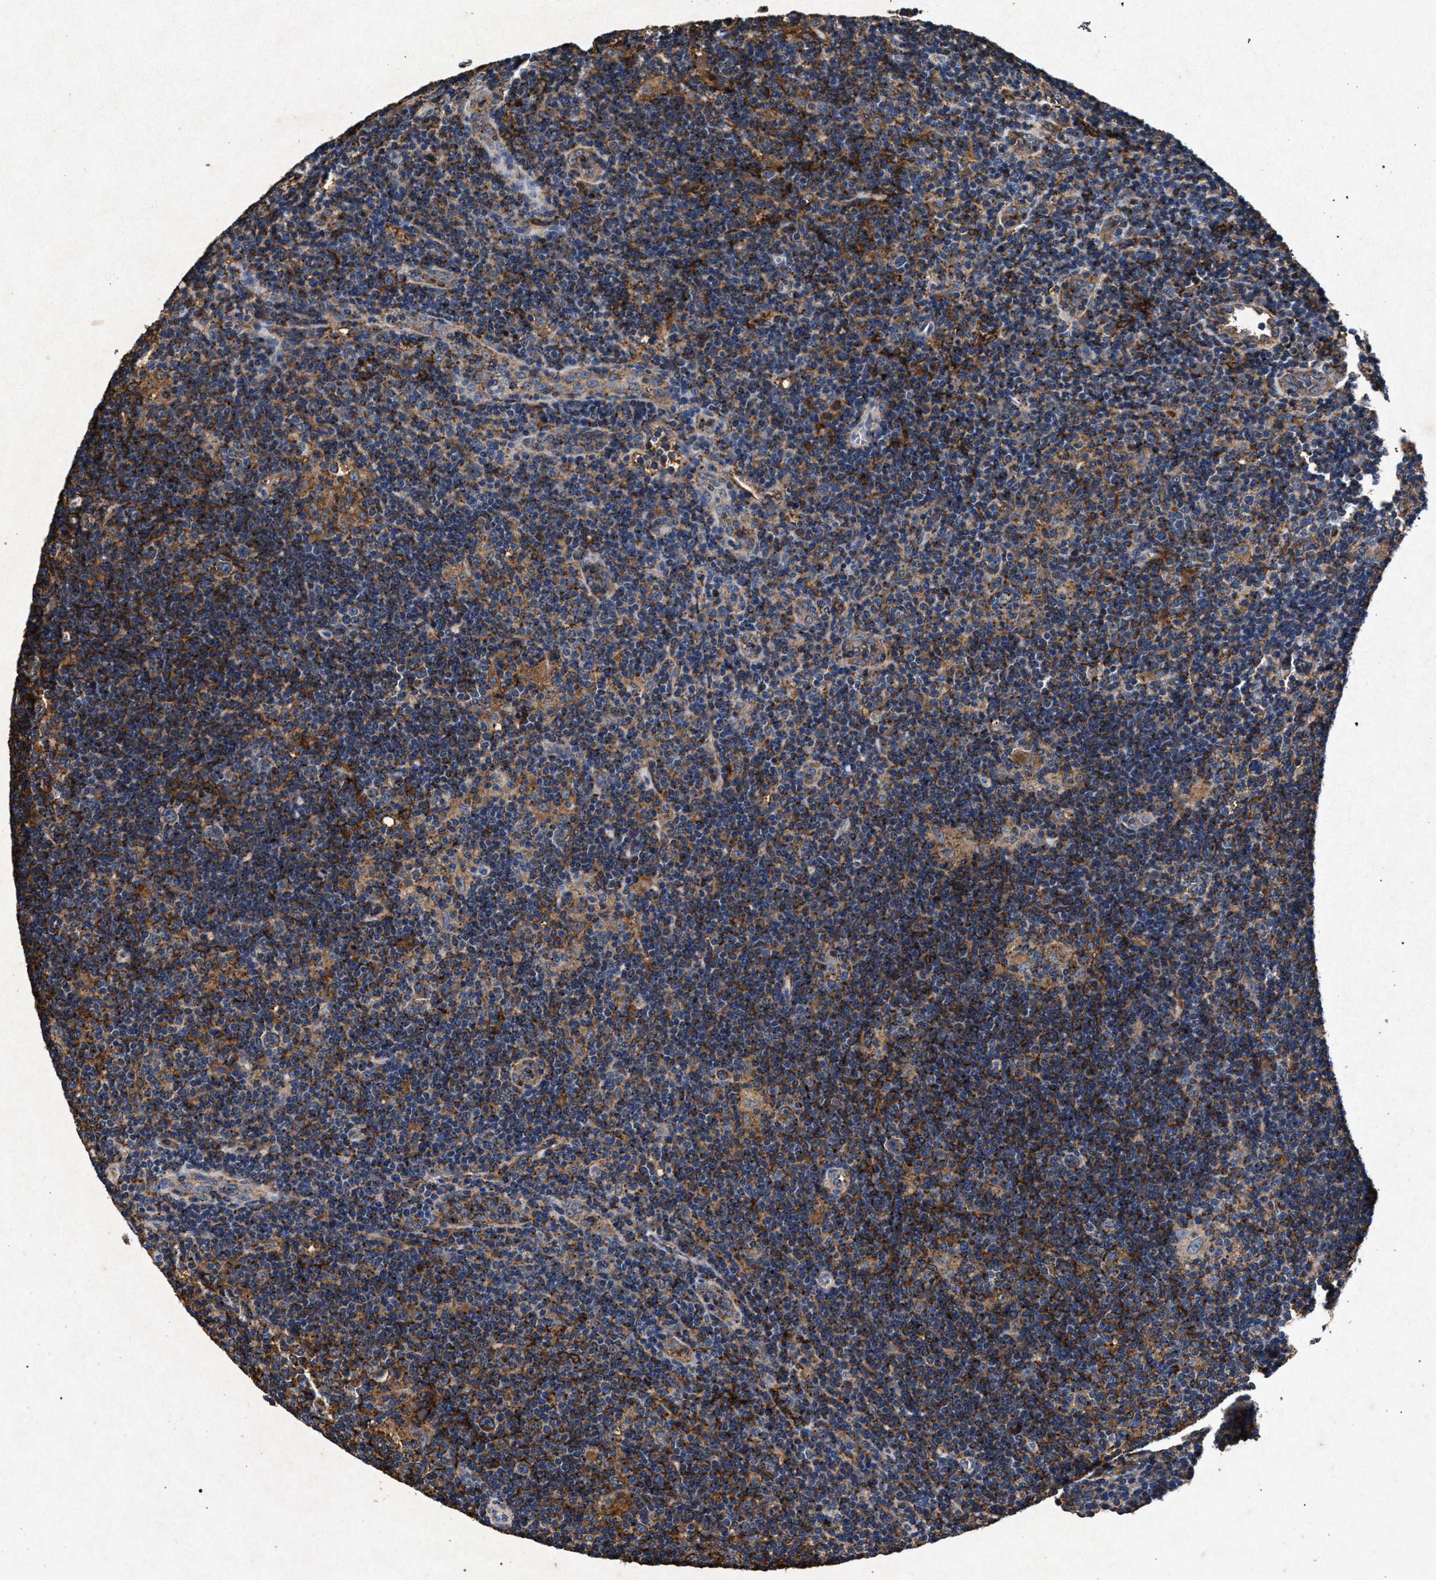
{"staining": {"intensity": "moderate", "quantity": "25%-75%", "location": "cytoplasmic/membranous"}, "tissue": "lymphoma", "cell_type": "Tumor cells", "image_type": "cancer", "snomed": [{"axis": "morphology", "description": "Hodgkin's disease, NOS"}, {"axis": "topography", "description": "Lymph node"}], "caption": "This photomicrograph exhibits lymphoma stained with IHC to label a protein in brown. The cytoplasmic/membranous of tumor cells show moderate positivity for the protein. Nuclei are counter-stained blue.", "gene": "MARCKS", "patient": {"sex": "female", "age": 57}}